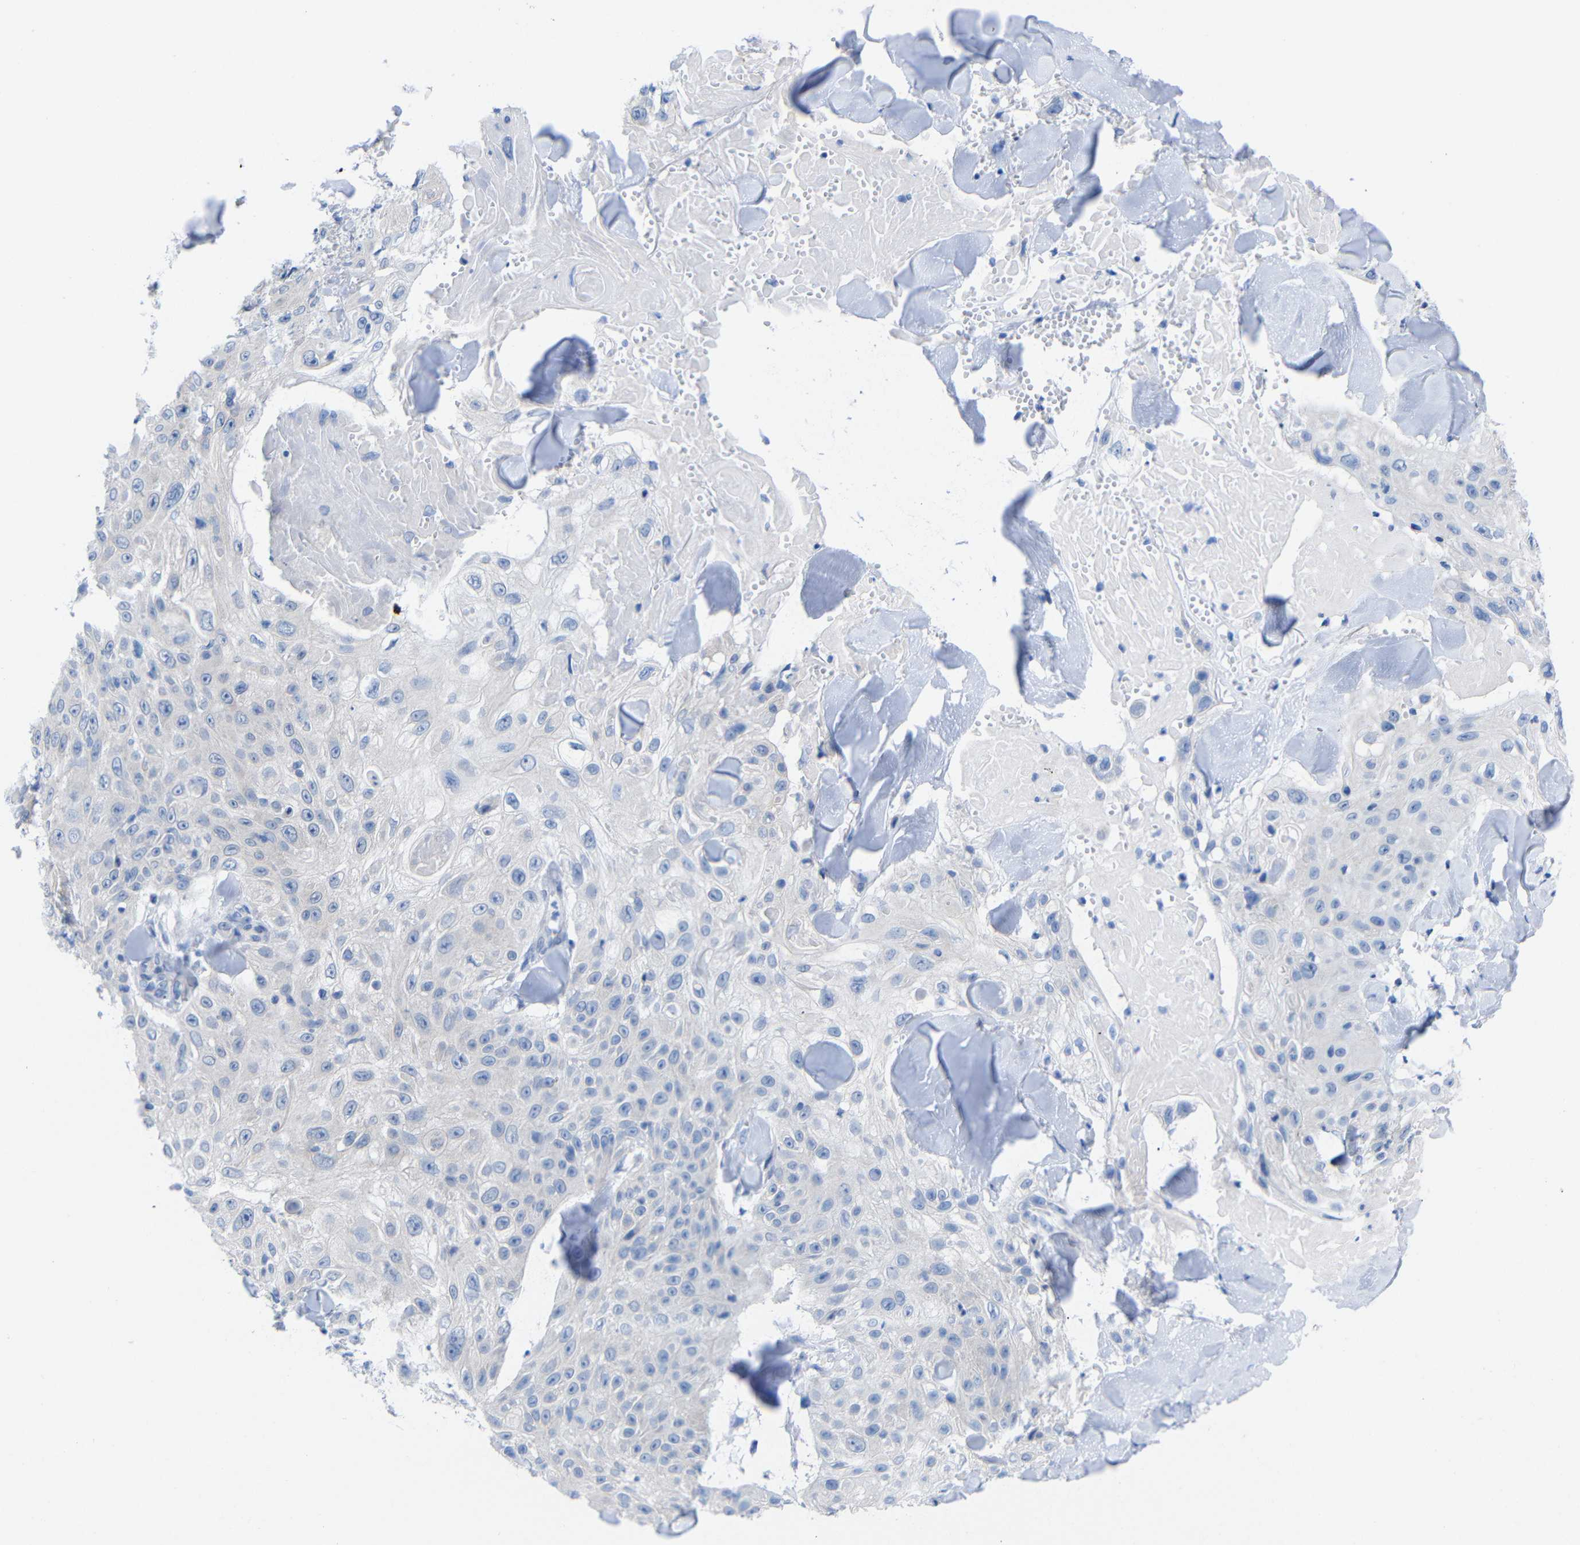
{"staining": {"intensity": "negative", "quantity": "none", "location": "none"}, "tissue": "skin cancer", "cell_type": "Tumor cells", "image_type": "cancer", "snomed": [{"axis": "morphology", "description": "Squamous cell carcinoma, NOS"}, {"axis": "topography", "description": "Skin"}], "caption": "Immunohistochemical staining of skin cancer (squamous cell carcinoma) displays no significant expression in tumor cells. (DAB IHC with hematoxylin counter stain).", "gene": "PEBP1", "patient": {"sex": "male", "age": 86}}